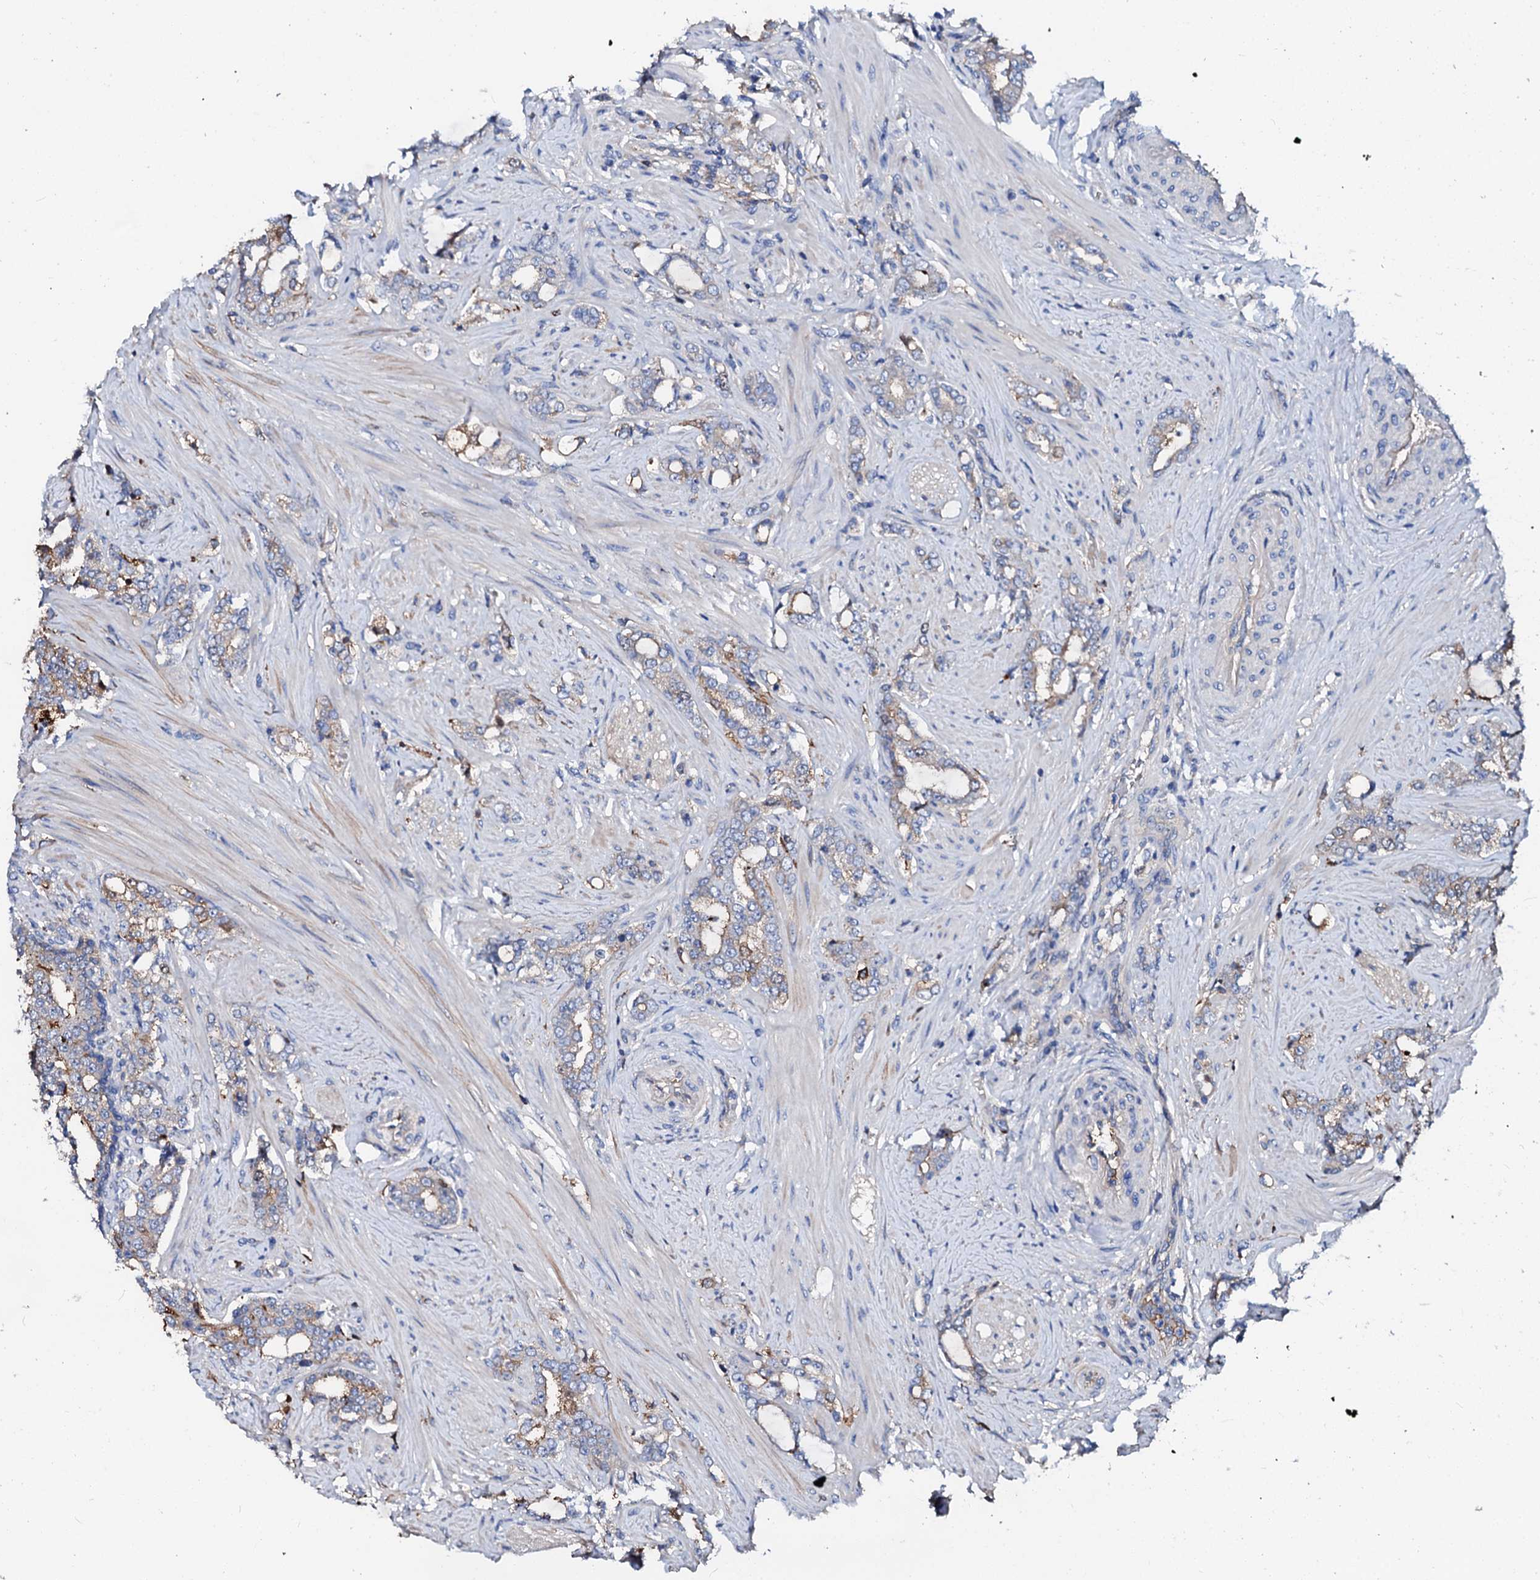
{"staining": {"intensity": "weak", "quantity": "25%-75%", "location": "cytoplasmic/membranous"}, "tissue": "prostate cancer", "cell_type": "Tumor cells", "image_type": "cancer", "snomed": [{"axis": "morphology", "description": "Adenocarcinoma, High grade"}, {"axis": "topography", "description": "Prostate"}], "caption": "Prostate cancer was stained to show a protein in brown. There is low levels of weak cytoplasmic/membranous staining in approximately 25%-75% of tumor cells.", "gene": "CSKMT", "patient": {"sex": "male", "age": 64}}